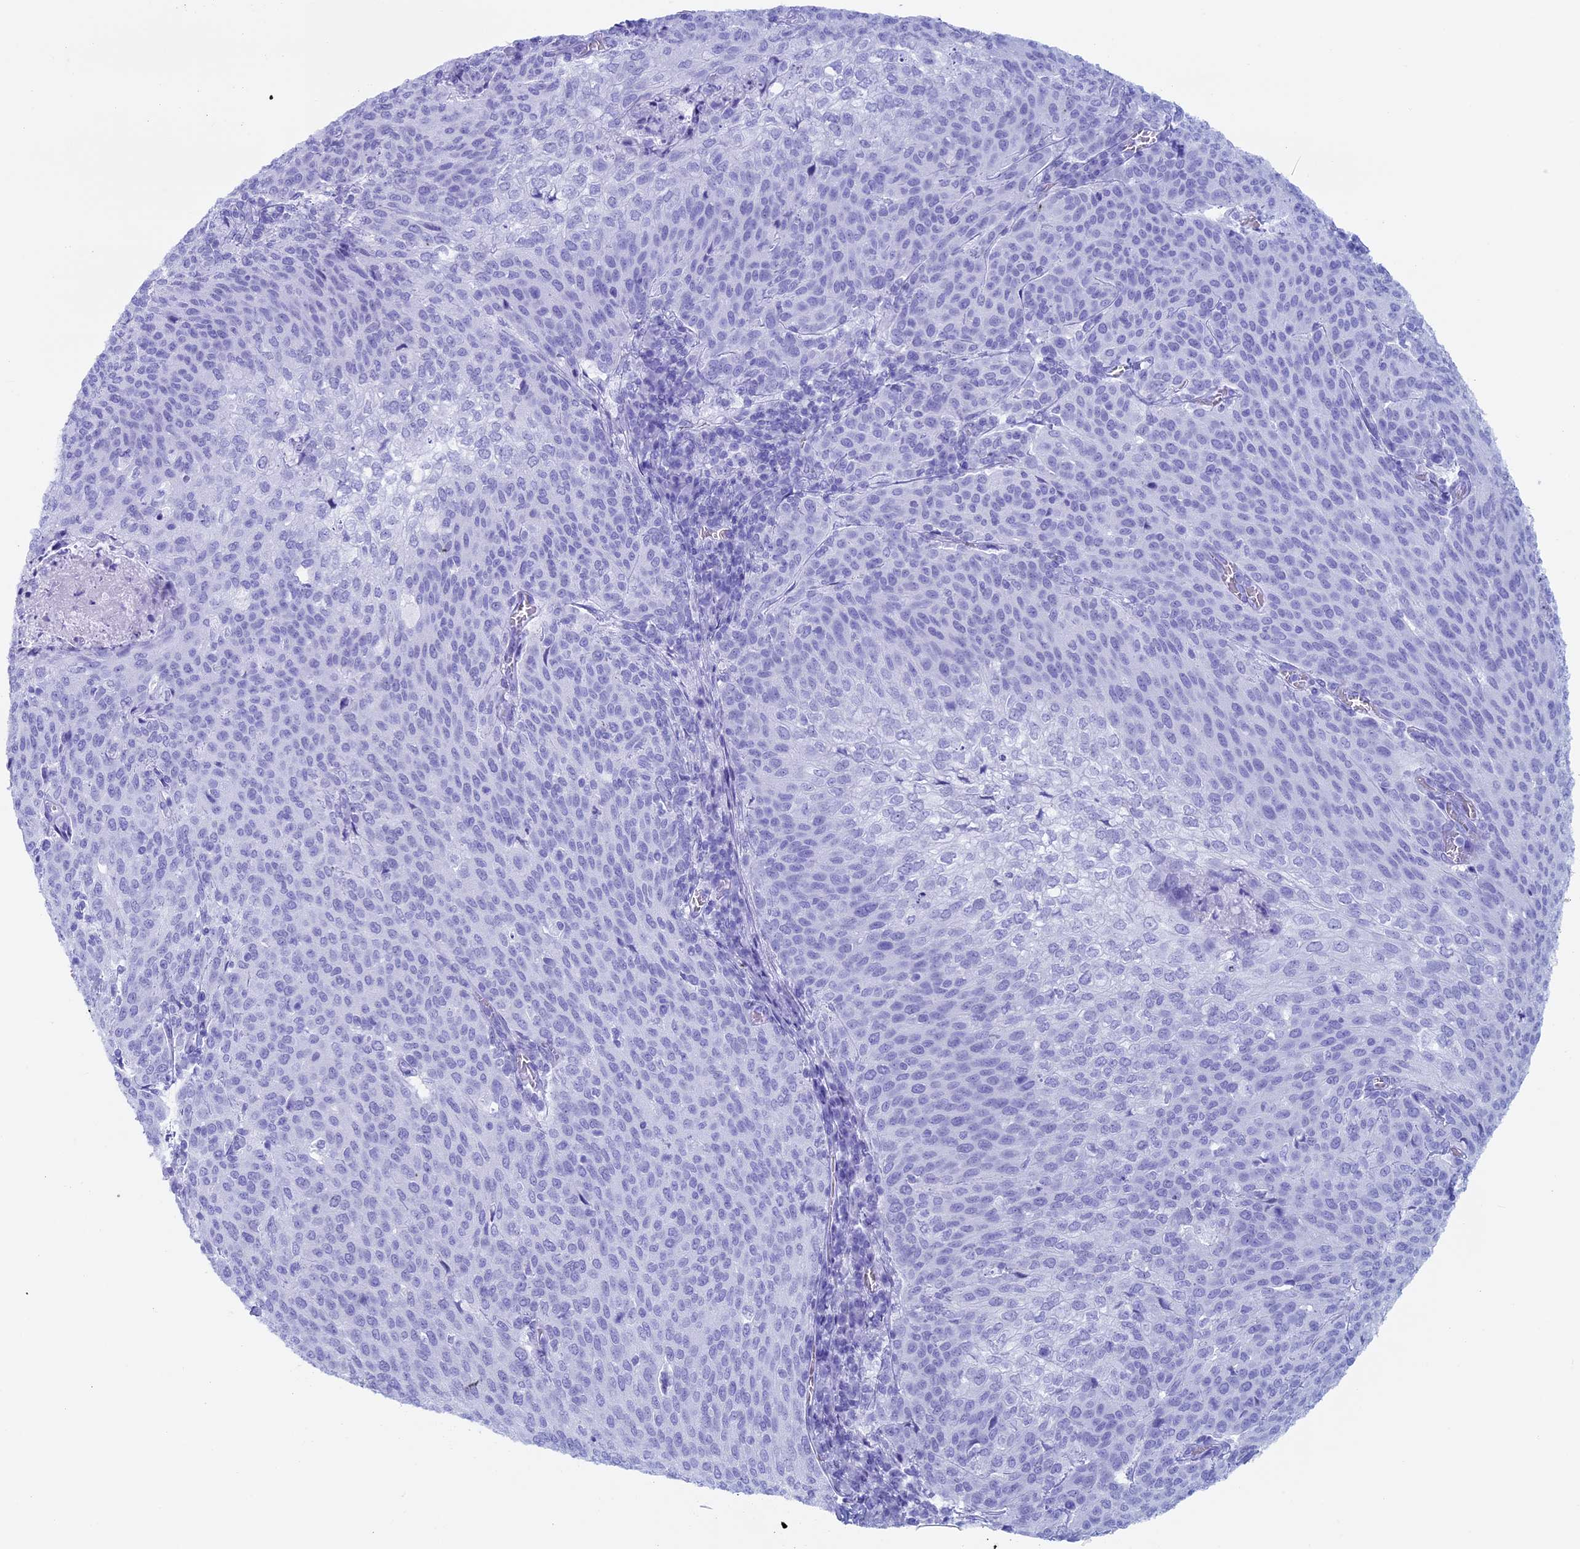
{"staining": {"intensity": "negative", "quantity": "none", "location": "none"}, "tissue": "cervical cancer", "cell_type": "Tumor cells", "image_type": "cancer", "snomed": [{"axis": "morphology", "description": "Squamous cell carcinoma, NOS"}, {"axis": "topography", "description": "Cervix"}], "caption": "Human cervical cancer stained for a protein using immunohistochemistry displays no positivity in tumor cells.", "gene": "RCCD1", "patient": {"sex": "female", "age": 46}}